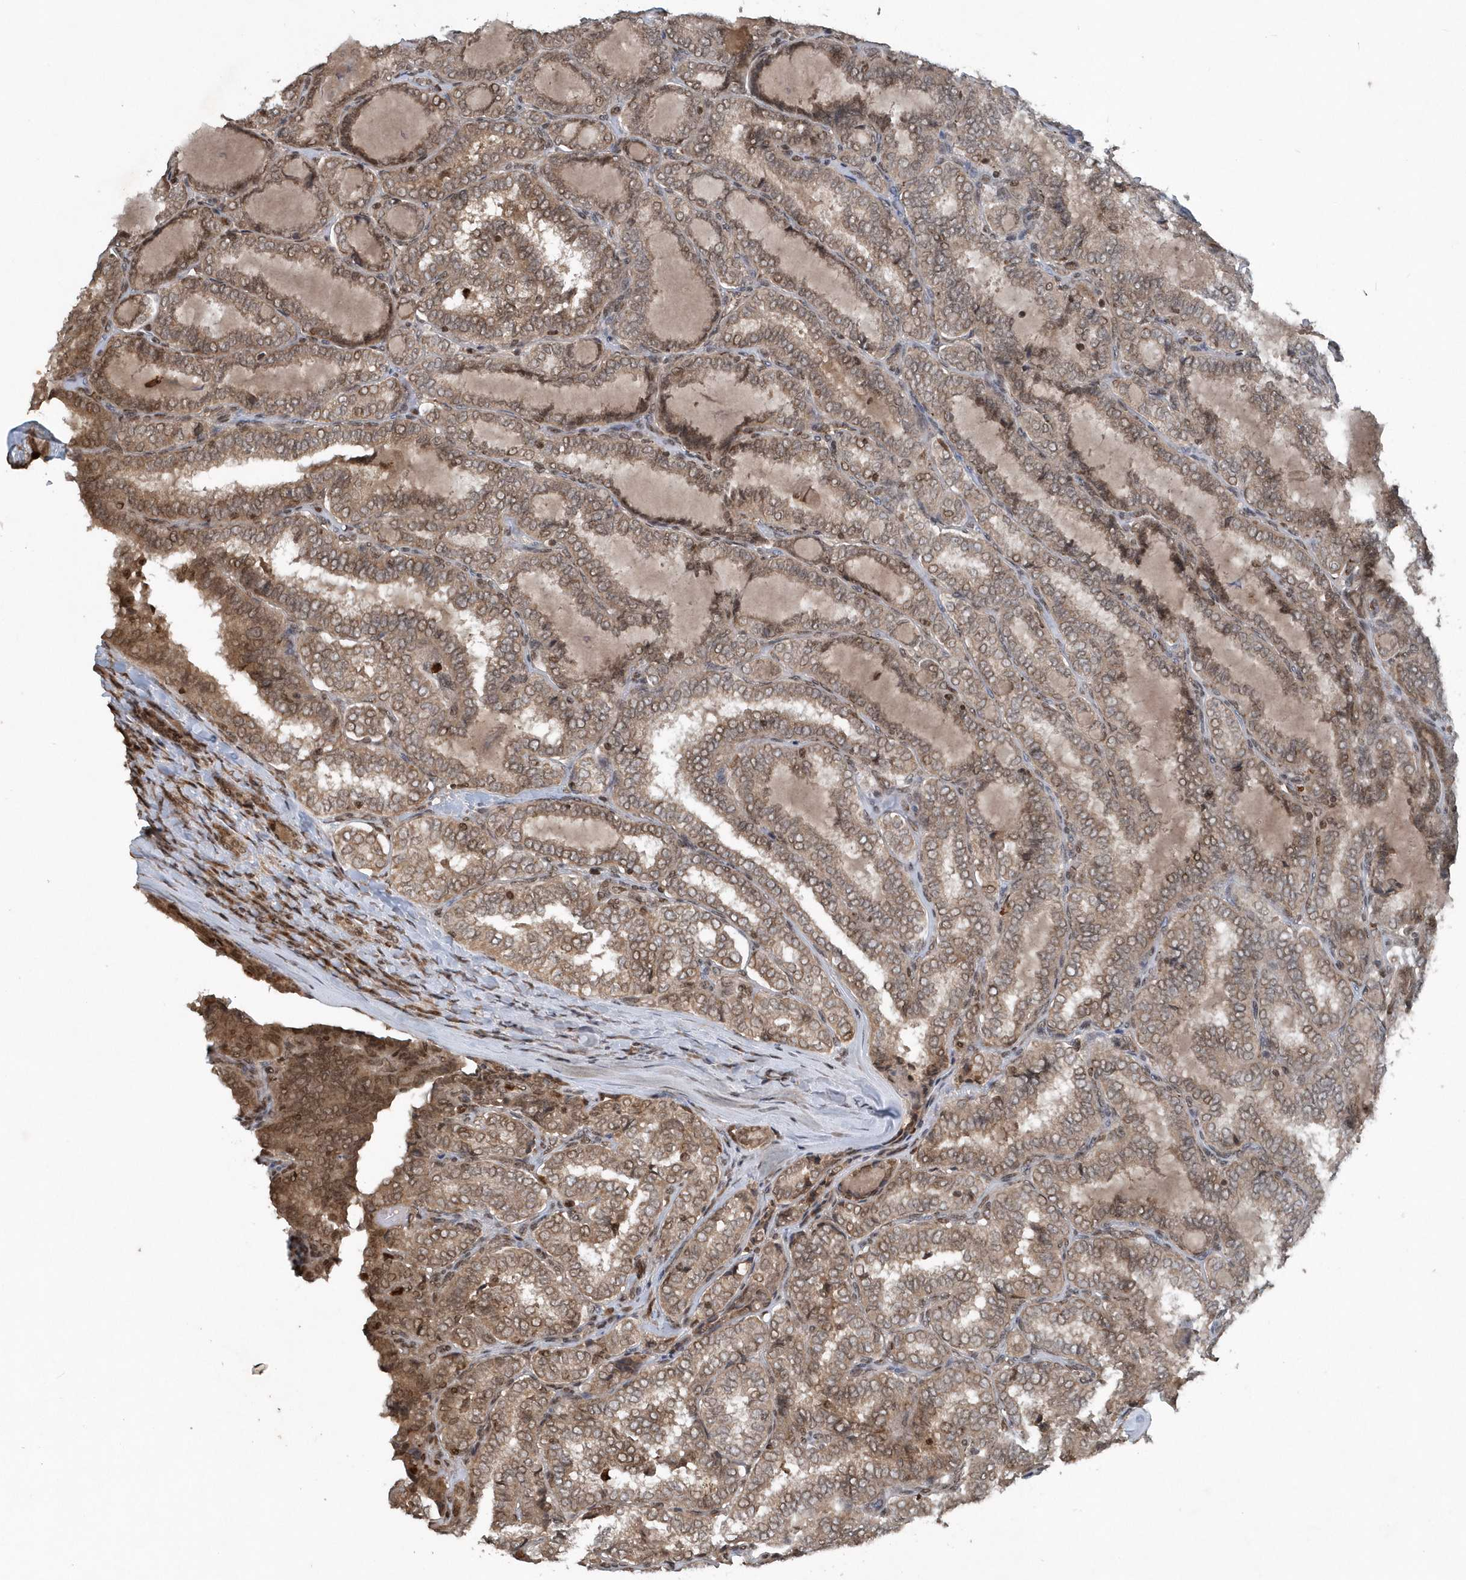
{"staining": {"intensity": "weak", "quantity": ">75%", "location": "cytoplasmic/membranous,nuclear"}, "tissue": "thyroid cancer", "cell_type": "Tumor cells", "image_type": "cancer", "snomed": [{"axis": "morphology", "description": "Normal tissue, NOS"}, {"axis": "morphology", "description": "Papillary adenocarcinoma, NOS"}, {"axis": "topography", "description": "Thyroid gland"}], "caption": "Immunohistochemical staining of thyroid cancer (papillary adenocarcinoma) exhibits low levels of weak cytoplasmic/membranous and nuclear protein positivity in about >75% of tumor cells. The protein of interest is stained brown, and the nuclei are stained in blue (DAB IHC with brightfield microscopy, high magnification).", "gene": "EIF2B1", "patient": {"sex": "female", "age": 30}}